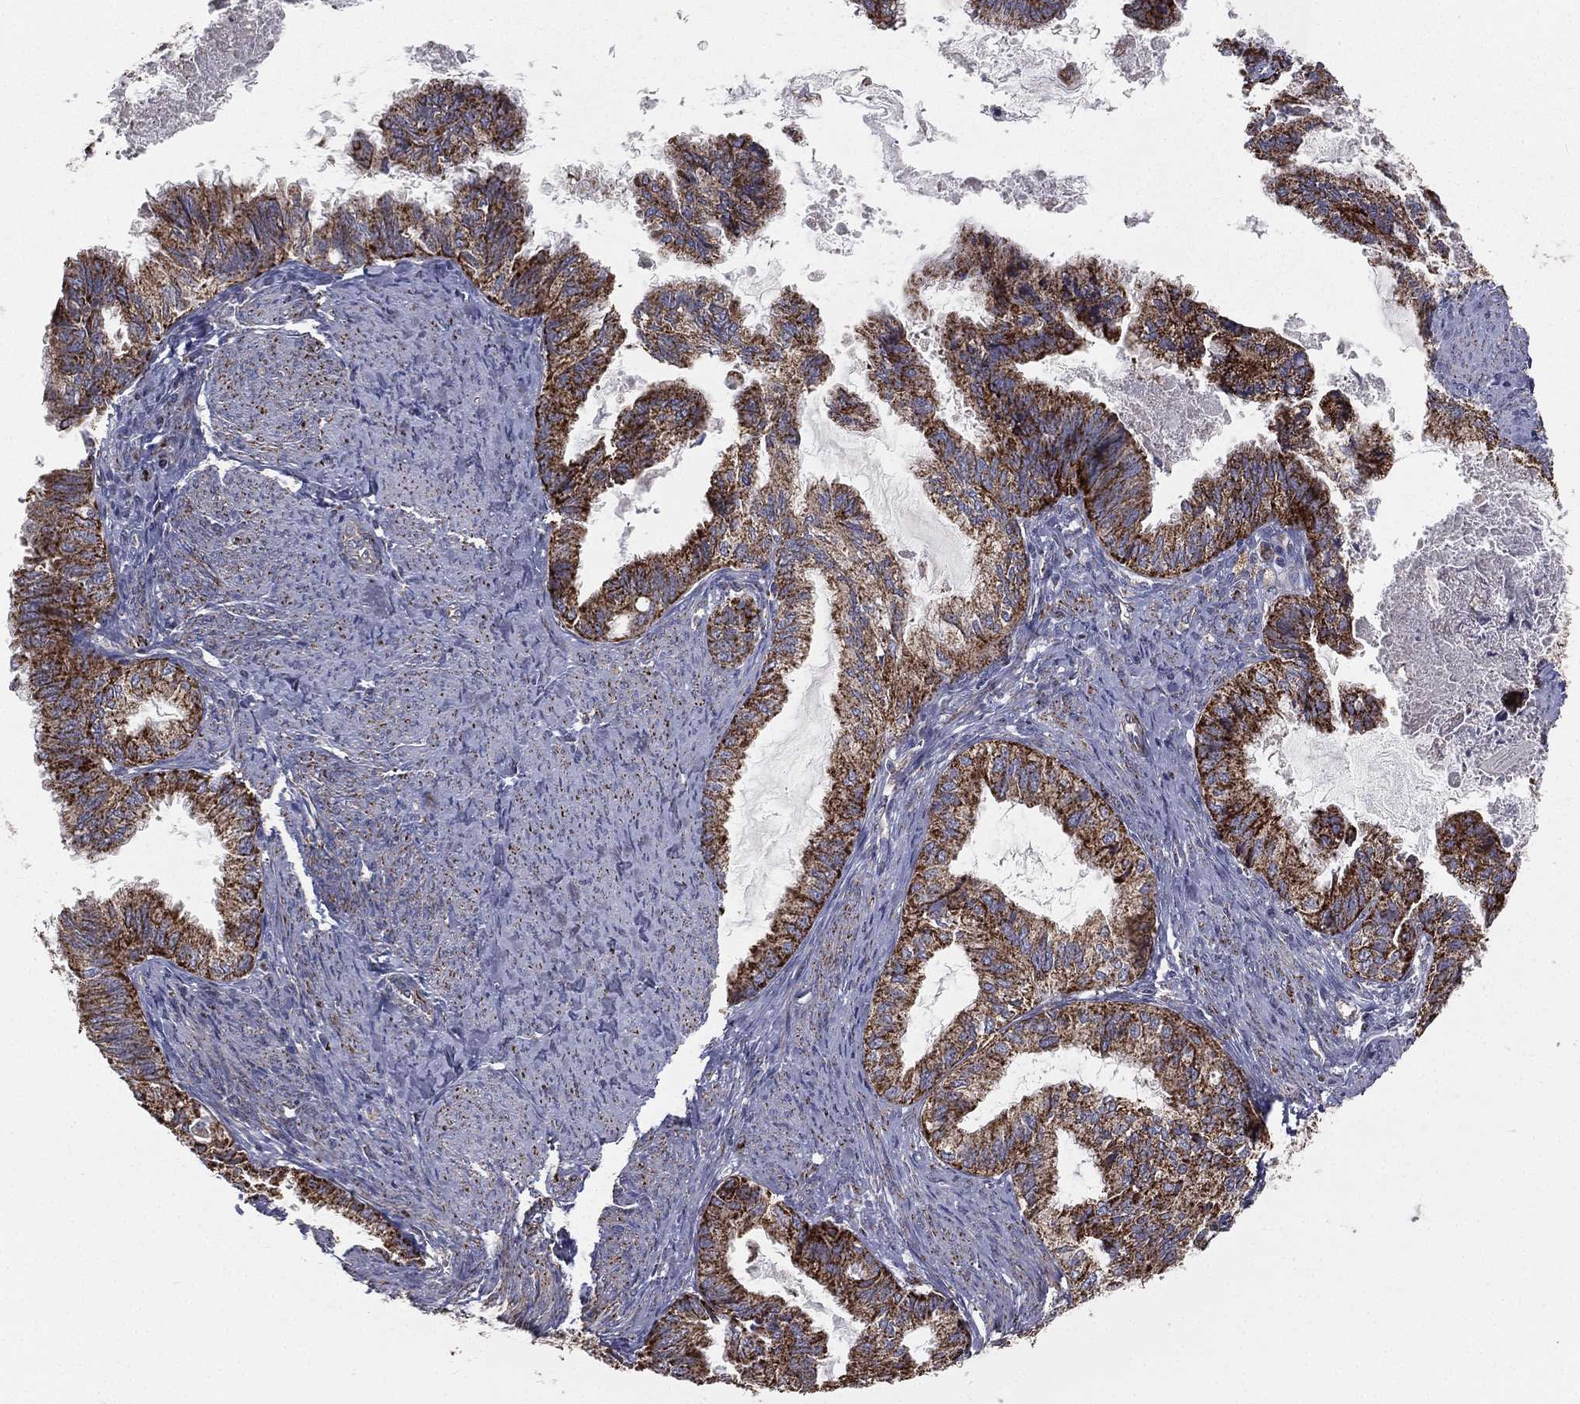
{"staining": {"intensity": "strong", "quantity": ">75%", "location": "cytoplasmic/membranous"}, "tissue": "endometrial cancer", "cell_type": "Tumor cells", "image_type": "cancer", "snomed": [{"axis": "morphology", "description": "Adenocarcinoma, NOS"}, {"axis": "topography", "description": "Endometrium"}], "caption": "Immunohistochemistry (IHC) image of endometrial cancer stained for a protein (brown), which demonstrates high levels of strong cytoplasmic/membranous positivity in about >75% of tumor cells.", "gene": "HADH", "patient": {"sex": "female", "age": 86}}